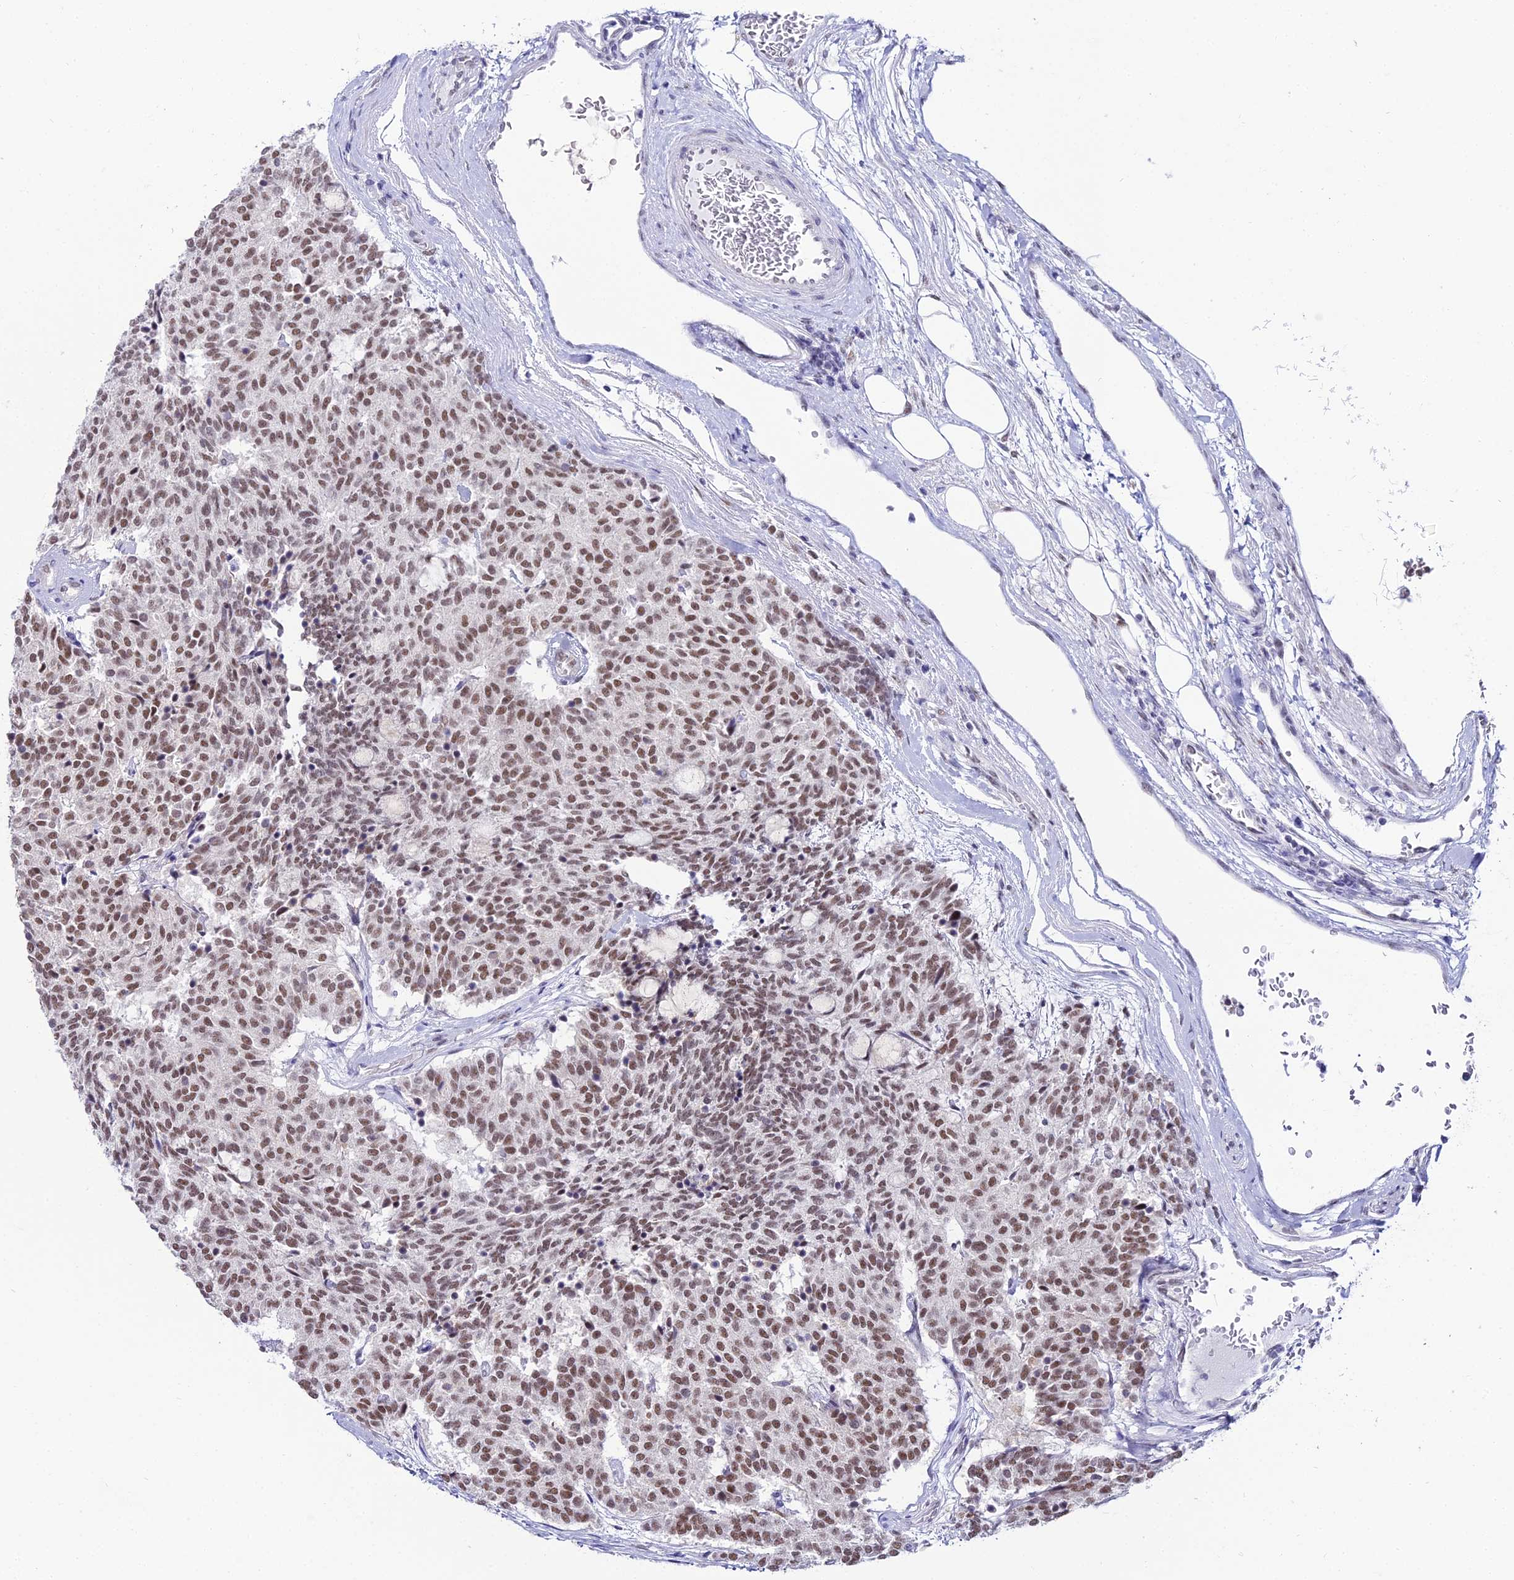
{"staining": {"intensity": "moderate", "quantity": ">75%", "location": "nuclear"}, "tissue": "carcinoid", "cell_type": "Tumor cells", "image_type": "cancer", "snomed": [{"axis": "morphology", "description": "Carcinoid, malignant, NOS"}, {"axis": "topography", "description": "Pancreas"}], "caption": "Moderate nuclear staining for a protein is present in about >75% of tumor cells of carcinoid (malignant) using immunohistochemistry.", "gene": "RBM12", "patient": {"sex": "female", "age": 54}}